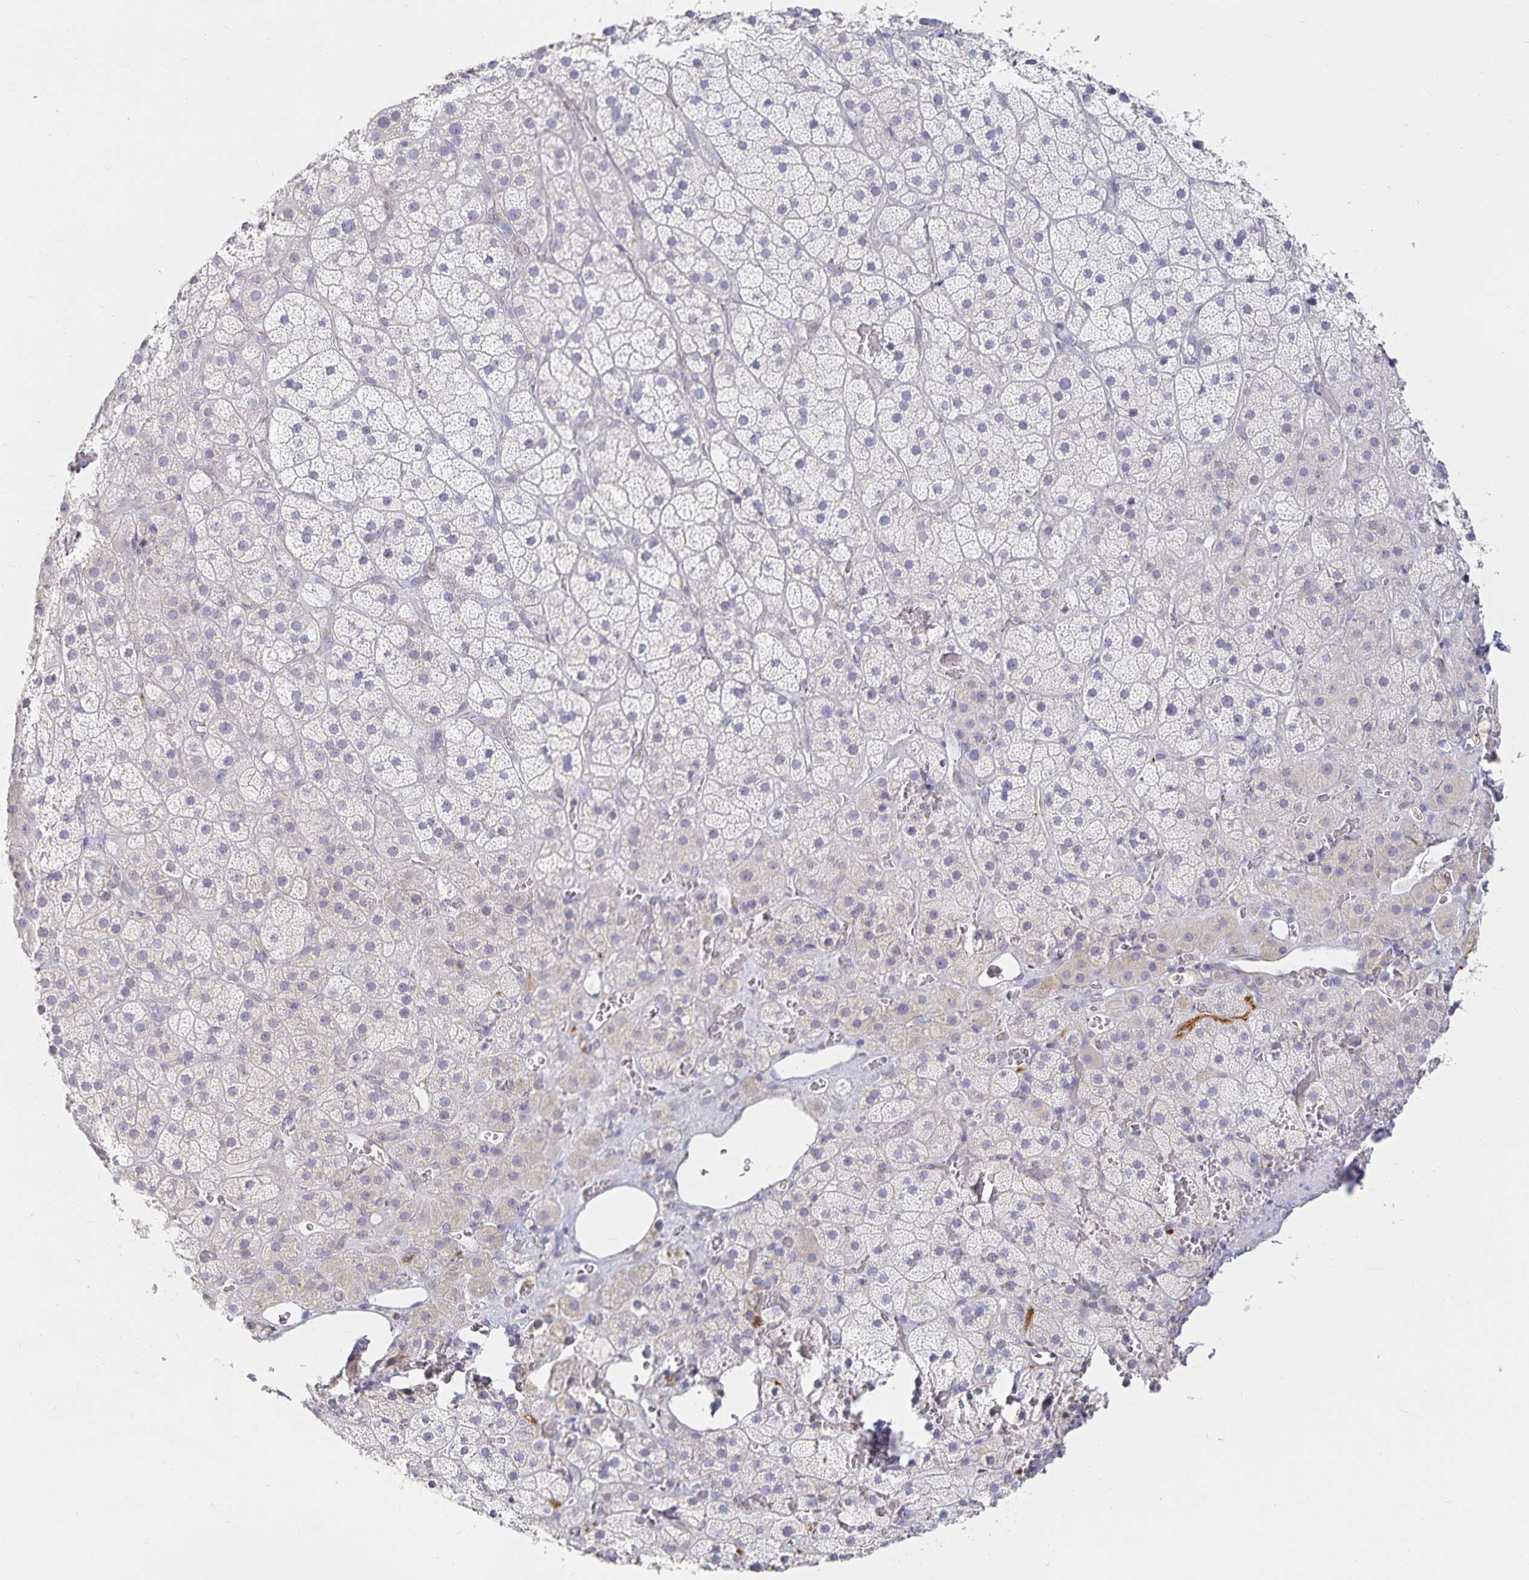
{"staining": {"intensity": "negative", "quantity": "none", "location": "none"}, "tissue": "adrenal gland", "cell_type": "Glandular cells", "image_type": "normal", "snomed": [{"axis": "morphology", "description": "Normal tissue, NOS"}, {"axis": "topography", "description": "Adrenal gland"}], "caption": "Immunohistochemistry micrograph of unremarkable adrenal gland stained for a protein (brown), which exhibits no positivity in glandular cells.", "gene": "SFTPA1", "patient": {"sex": "male", "age": 57}}